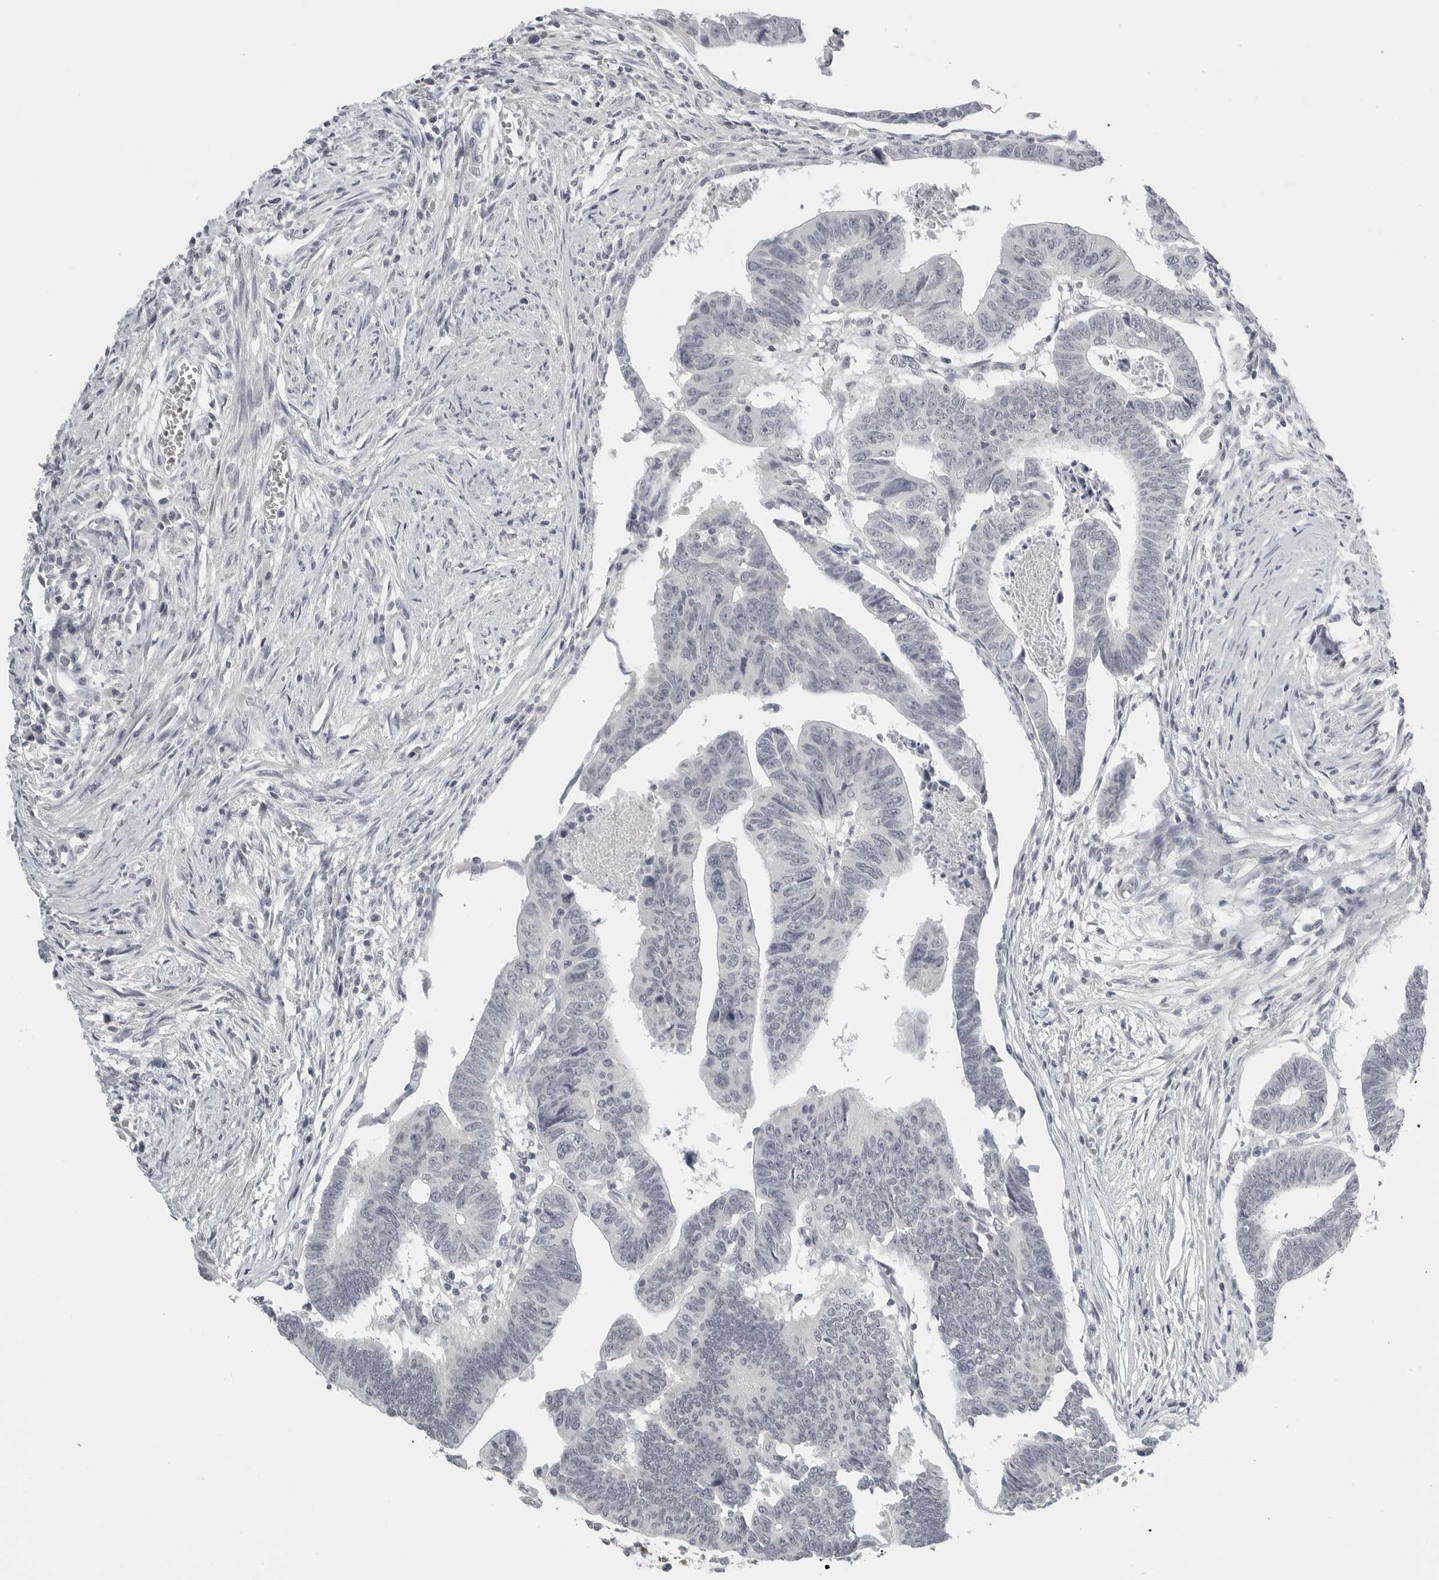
{"staining": {"intensity": "negative", "quantity": "none", "location": "none"}, "tissue": "colorectal cancer", "cell_type": "Tumor cells", "image_type": "cancer", "snomed": [{"axis": "morphology", "description": "Adenocarcinoma, NOS"}, {"axis": "topography", "description": "Rectum"}], "caption": "Adenocarcinoma (colorectal) was stained to show a protein in brown. There is no significant staining in tumor cells.", "gene": "BPIFA1", "patient": {"sex": "female", "age": 65}}